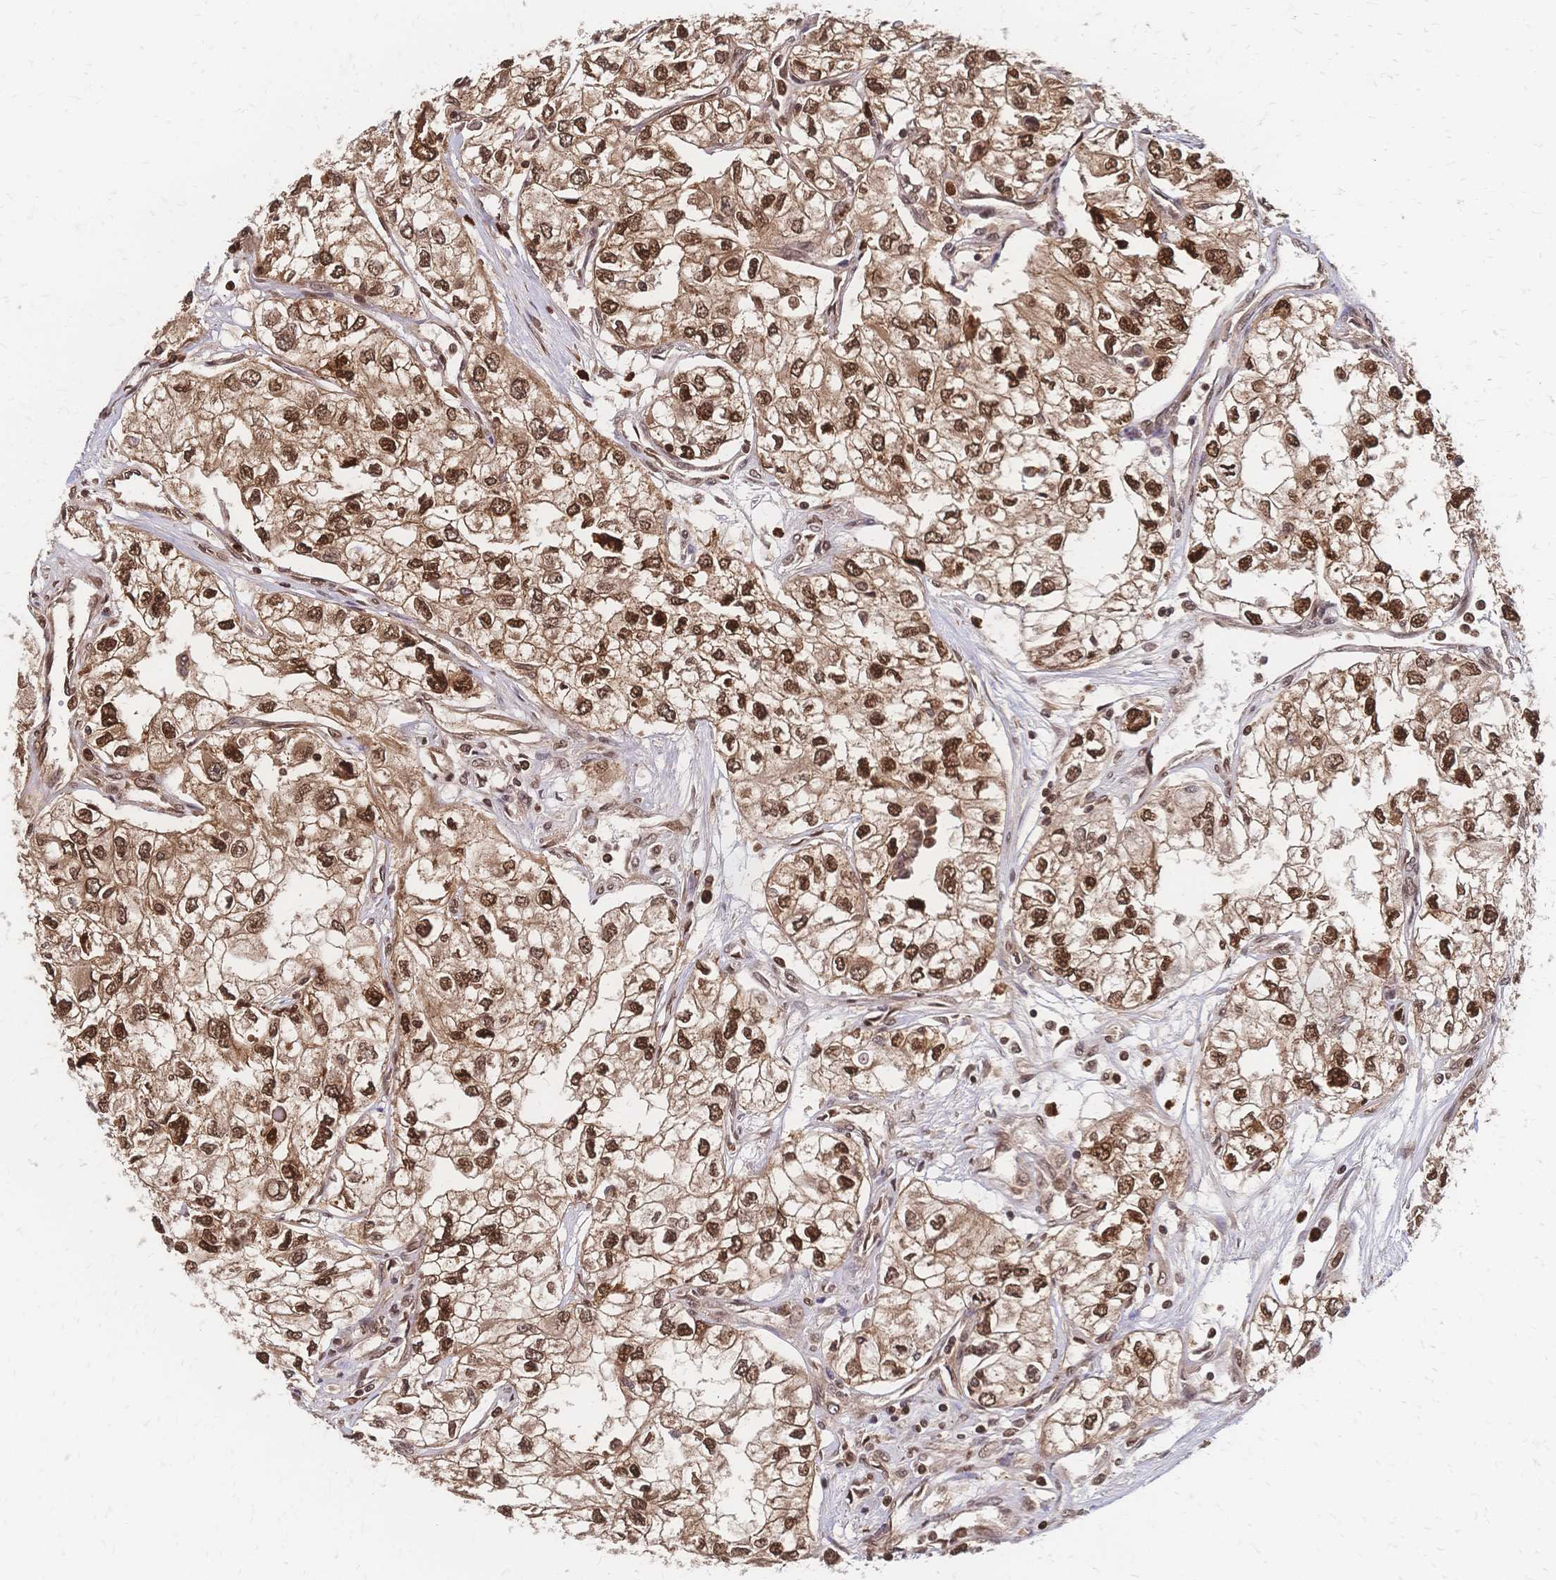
{"staining": {"intensity": "moderate", "quantity": ">75%", "location": "cytoplasmic/membranous,nuclear"}, "tissue": "renal cancer", "cell_type": "Tumor cells", "image_type": "cancer", "snomed": [{"axis": "morphology", "description": "Adenocarcinoma, NOS"}, {"axis": "topography", "description": "Kidney"}], "caption": "An immunohistochemistry histopathology image of tumor tissue is shown. Protein staining in brown highlights moderate cytoplasmic/membranous and nuclear positivity in adenocarcinoma (renal) within tumor cells.", "gene": "HDGF", "patient": {"sex": "female", "age": 59}}